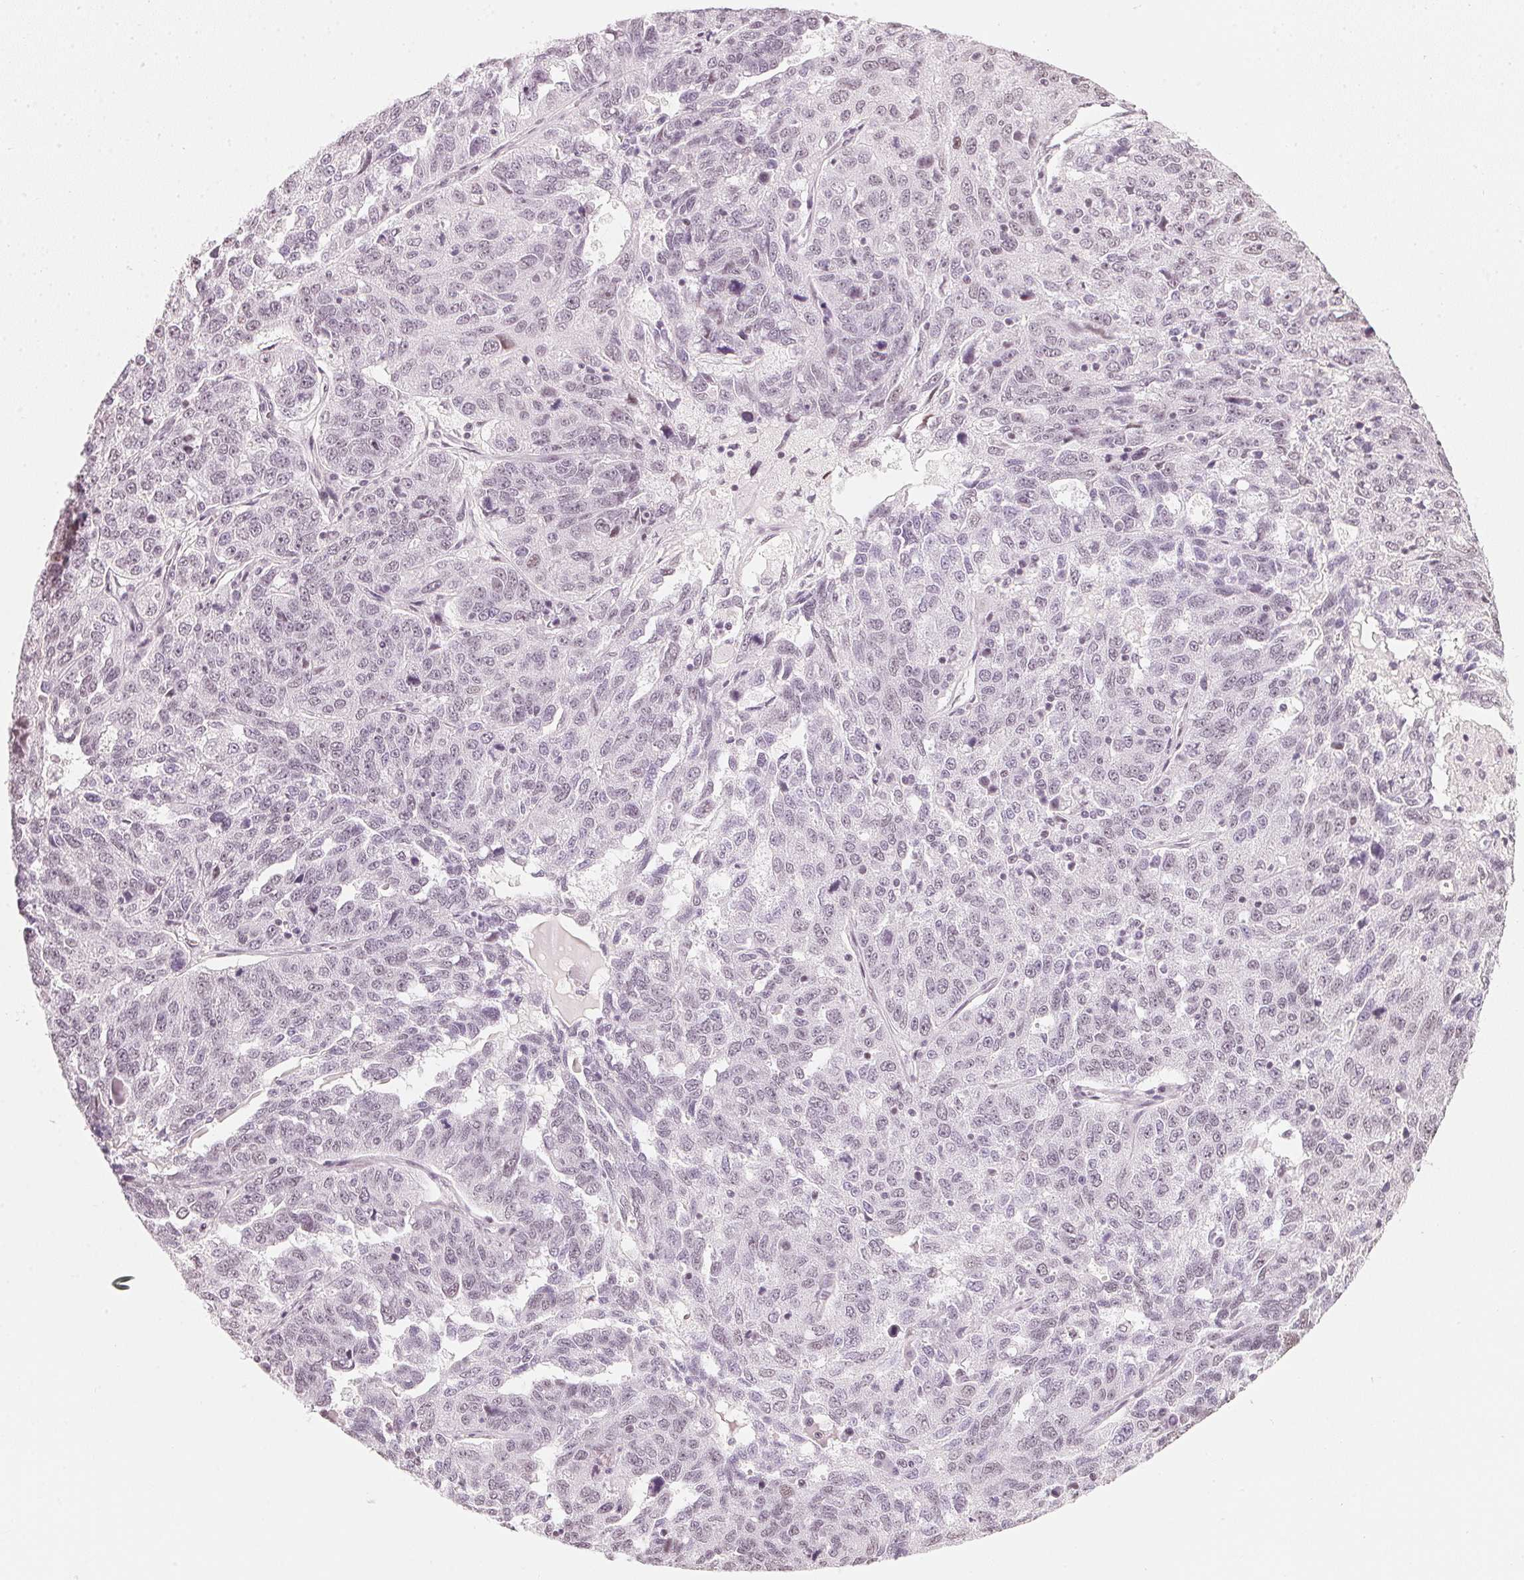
{"staining": {"intensity": "negative", "quantity": "none", "location": "none"}, "tissue": "ovarian cancer", "cell_type": "Tumor cells", "image_type": "cancer", "snomed": [{"axis": "morphology", "description": "Cystadenocarcinoma, serous, NOS"}, {"axis": "topography", "description": "Ovary"}], "caption": "Immunohistochemistry (IHC) of ovarian serous cystadenocarcinoma displays no expression in tumor cells.", "gene": "DNAJC6", "patient": {"sex": "female", "age": 71}}